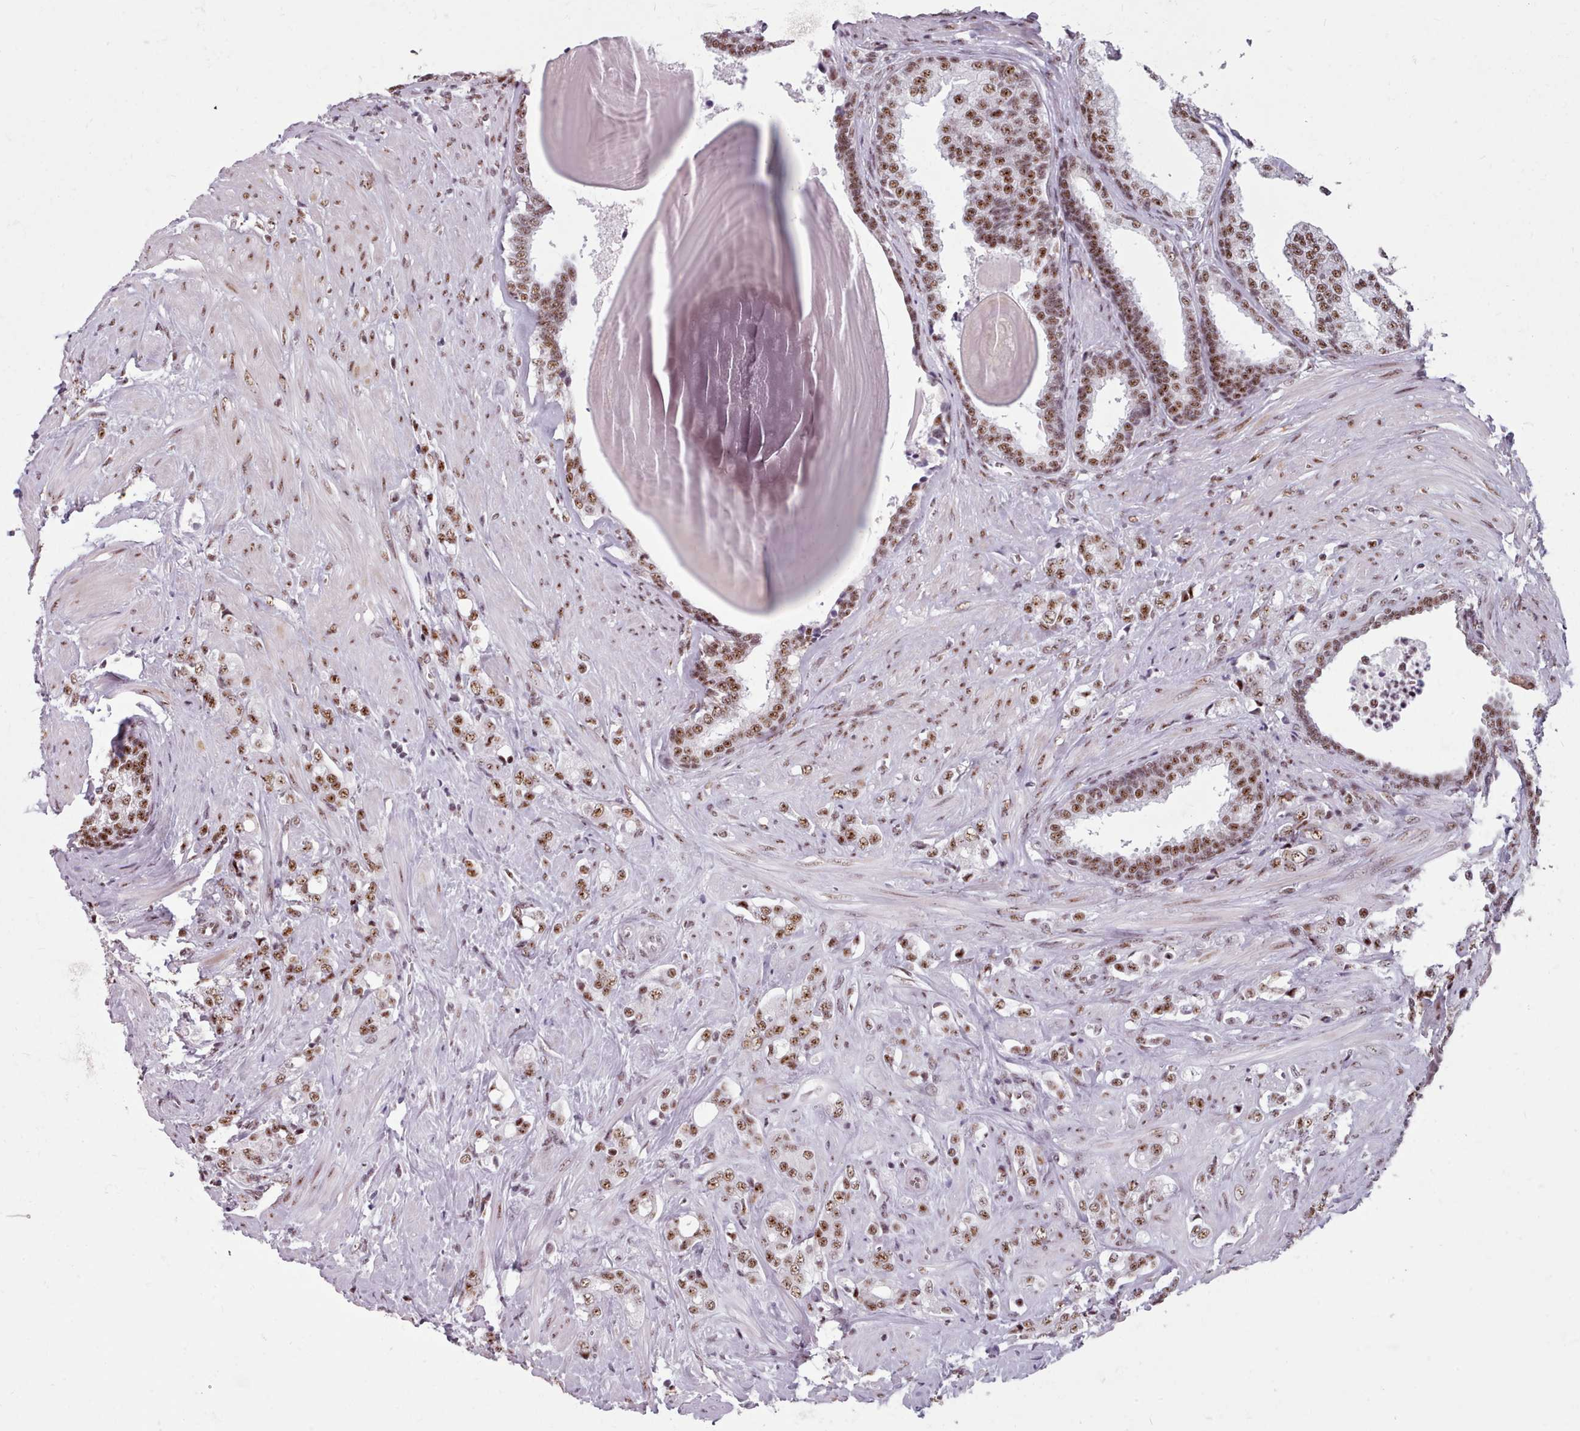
{"staining": {"intensity": "moderate", "quantity": ">75%", "location": "nuclear"}, "tissue": "prostate cancer", "cell_type": "Tumor cells", "image_type": "cancer", "snomed": [{"axis": "morphology", "description": "Adenocarcinoma, High grade"}, {"axis": "topography", "description": "Prostate"}], "caption": "High-power microscopy captured an IHC photomicrograph of prostate cancer, revealing moderate nuclear expression in about >75% of tumor cells.", "gene": "SRRM1", "patient": {"sex": "male", "age": 62}}